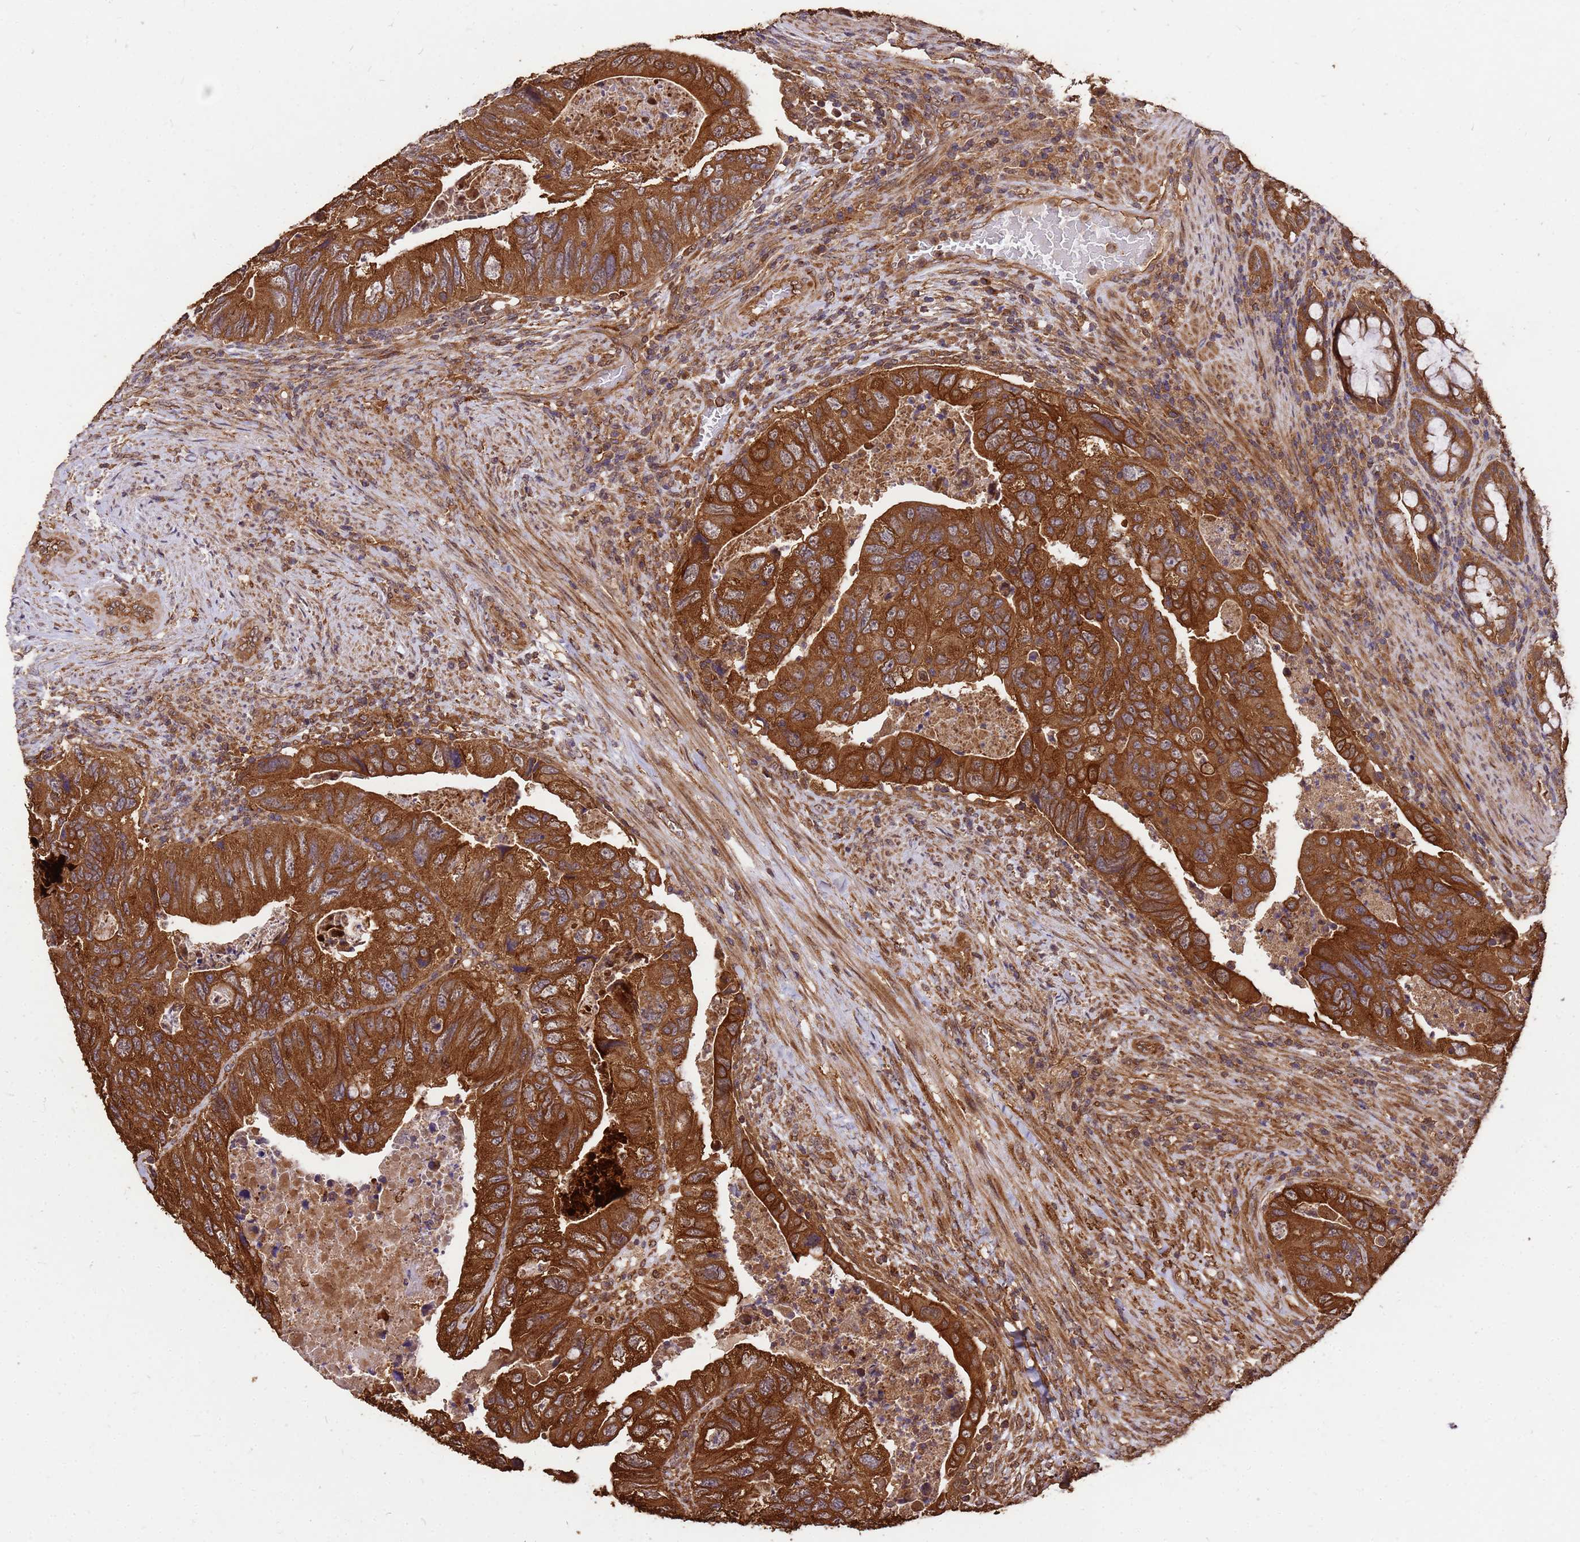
{"staining": {"intensity": "strong", "quantity": ">75%", "location": "cytoplasmic/membranous"}, "tissue": "colorectal cancer", "cell_type": "Tumor cells", "image_type": "cancer", "snomed": [{"axis": "morphology", "description": "Adenocarcinoma, NOS"}, {"axis": "topography", "description": "Rectum"}], "caption": "Strong cytoplasmic/membranous protein positivity is present in about >75% of tumor cells in colorectal cancer.", "gene": "ZNF618", "patient": {"sex": "male", "age": 63}}